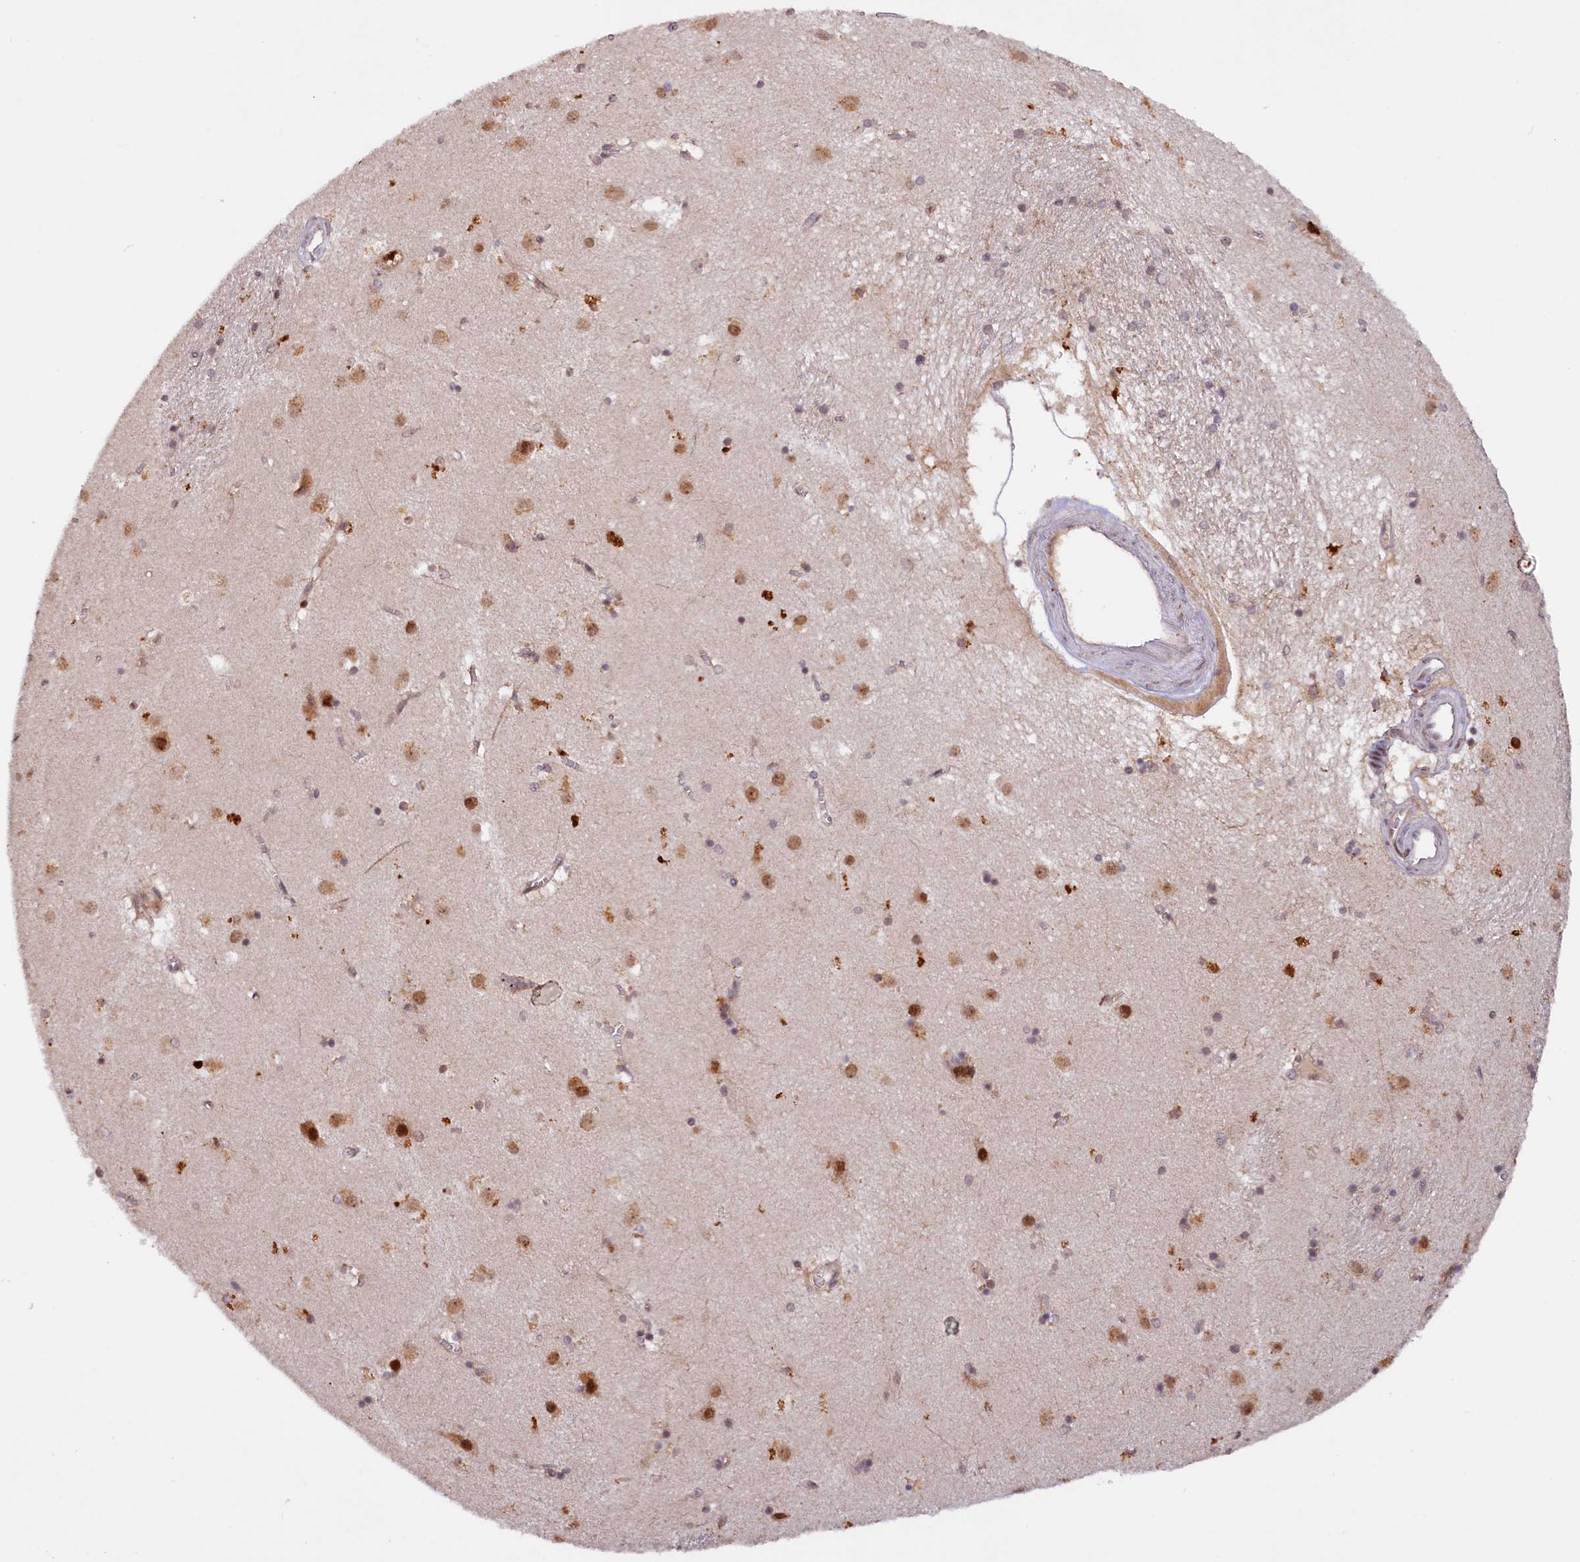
{"staining": {"intensity": "weak", "quantity": "<25%", "location": "cytoplasmic/membranous"}, "tissue": "caudate", "cell_type": "Glial cells", "image_type": "normal", "snomed": [{"axis": "morphology", "description": "Normal tissue, NOS"}, {"axis": "topography", "description": "Lateral ventricle wall"}], "caption": "DAB immunohistochemical staining of unremarkable human caudate exhibits no significant positivity in glial cells.", "gene": "N4BP2L1", "patient": {"sex": "male", "age": 70}}